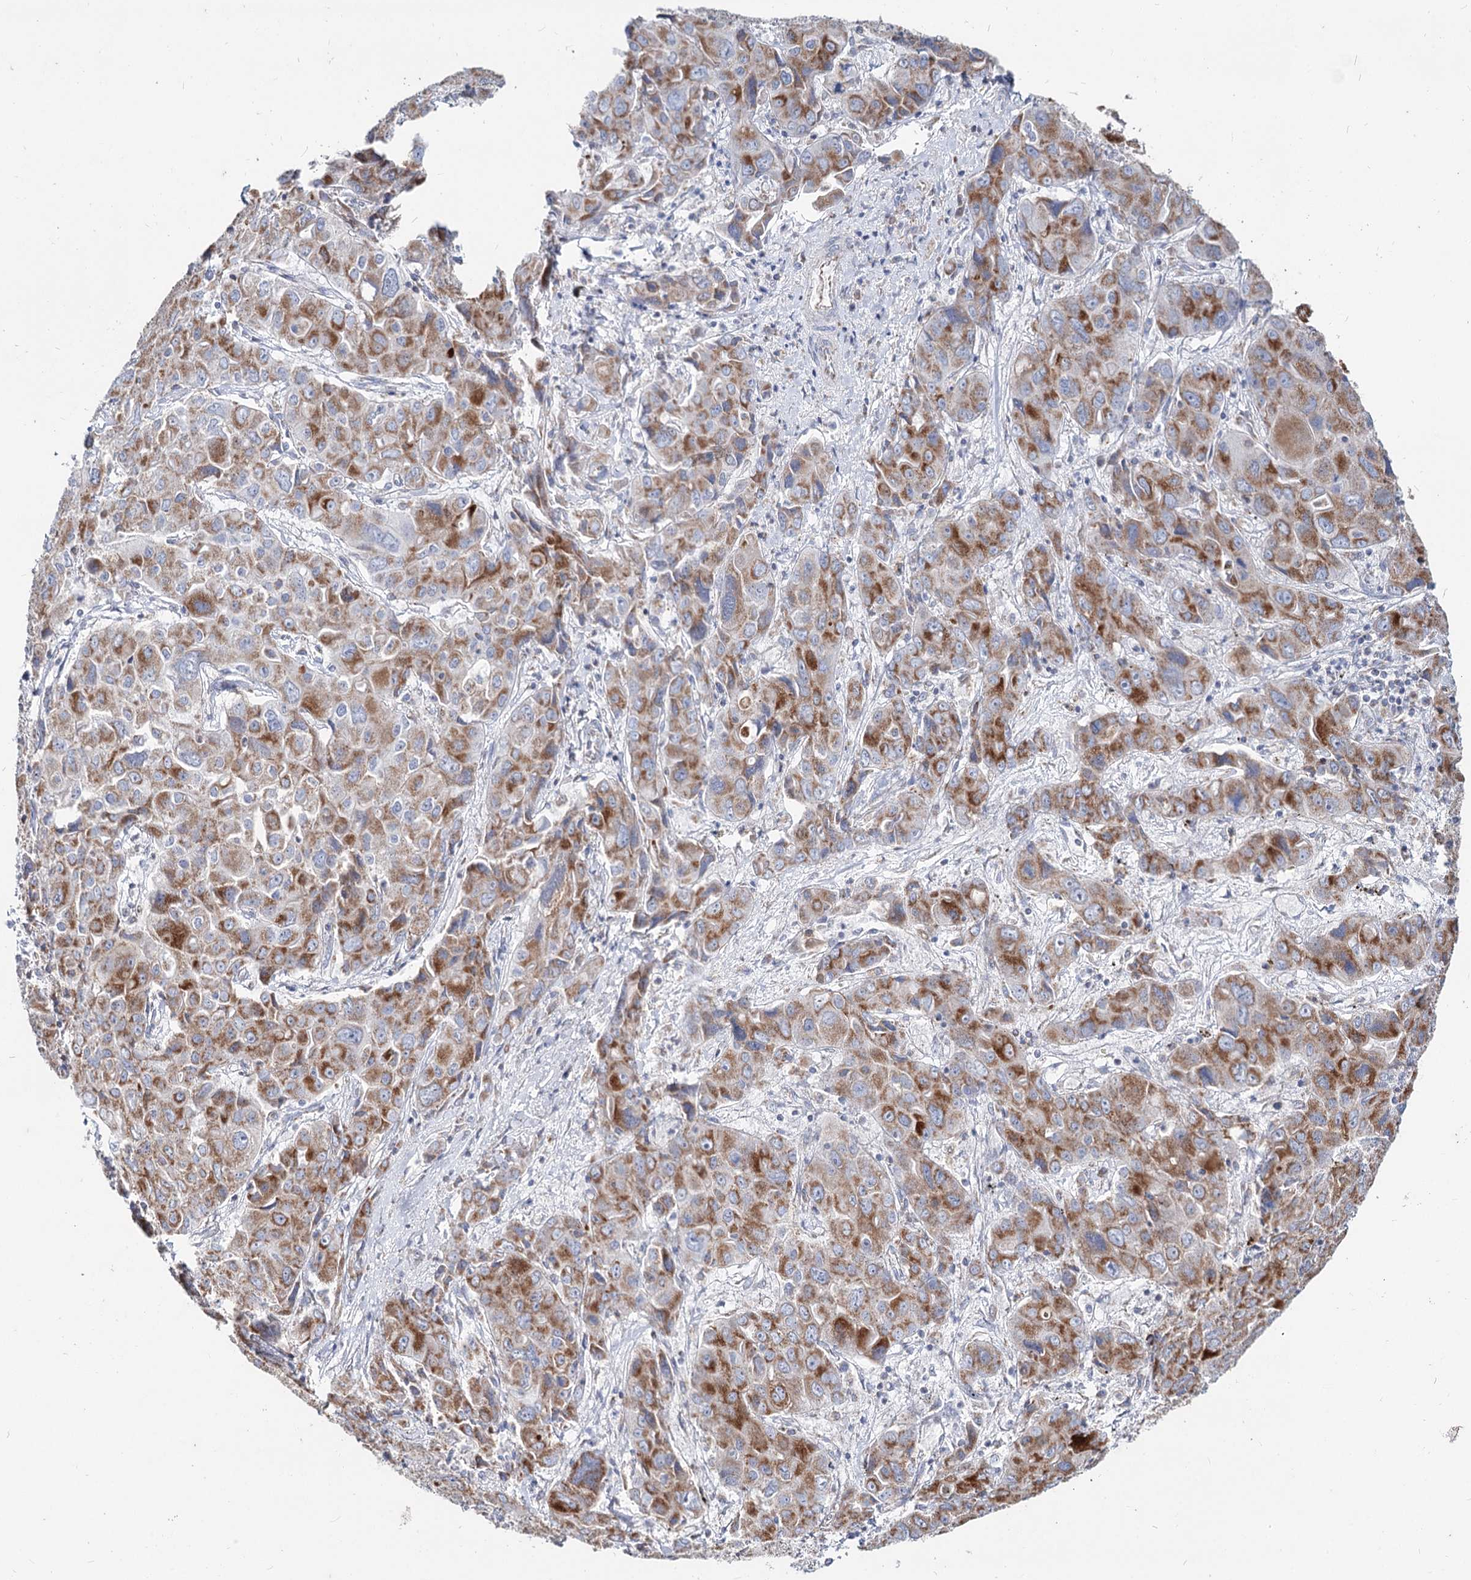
{"staining": {"intensity": "strong", "quantity": ">75%", "location": "cytoplasmic/membranous"}, "tissue": "liver cancer", "cell_type": "Tumor cells", "image_type": "cancer", "snomed": [{"axis": "morphology", "description": "Cholangiocarcinoma"}, {"axis": "topography", "description": "Liver"}], "caption": "A high amount of strong cytoplasmic/membranous expression is present in about >75% of tumor cells in liver cancer tissue. (Stains: DAB in brown, nuclei in blue, Microscopy: brightfield microscopy at high magnification).", "gene": "MCCC2", "patient": {"sex": "male", "age": 67}}